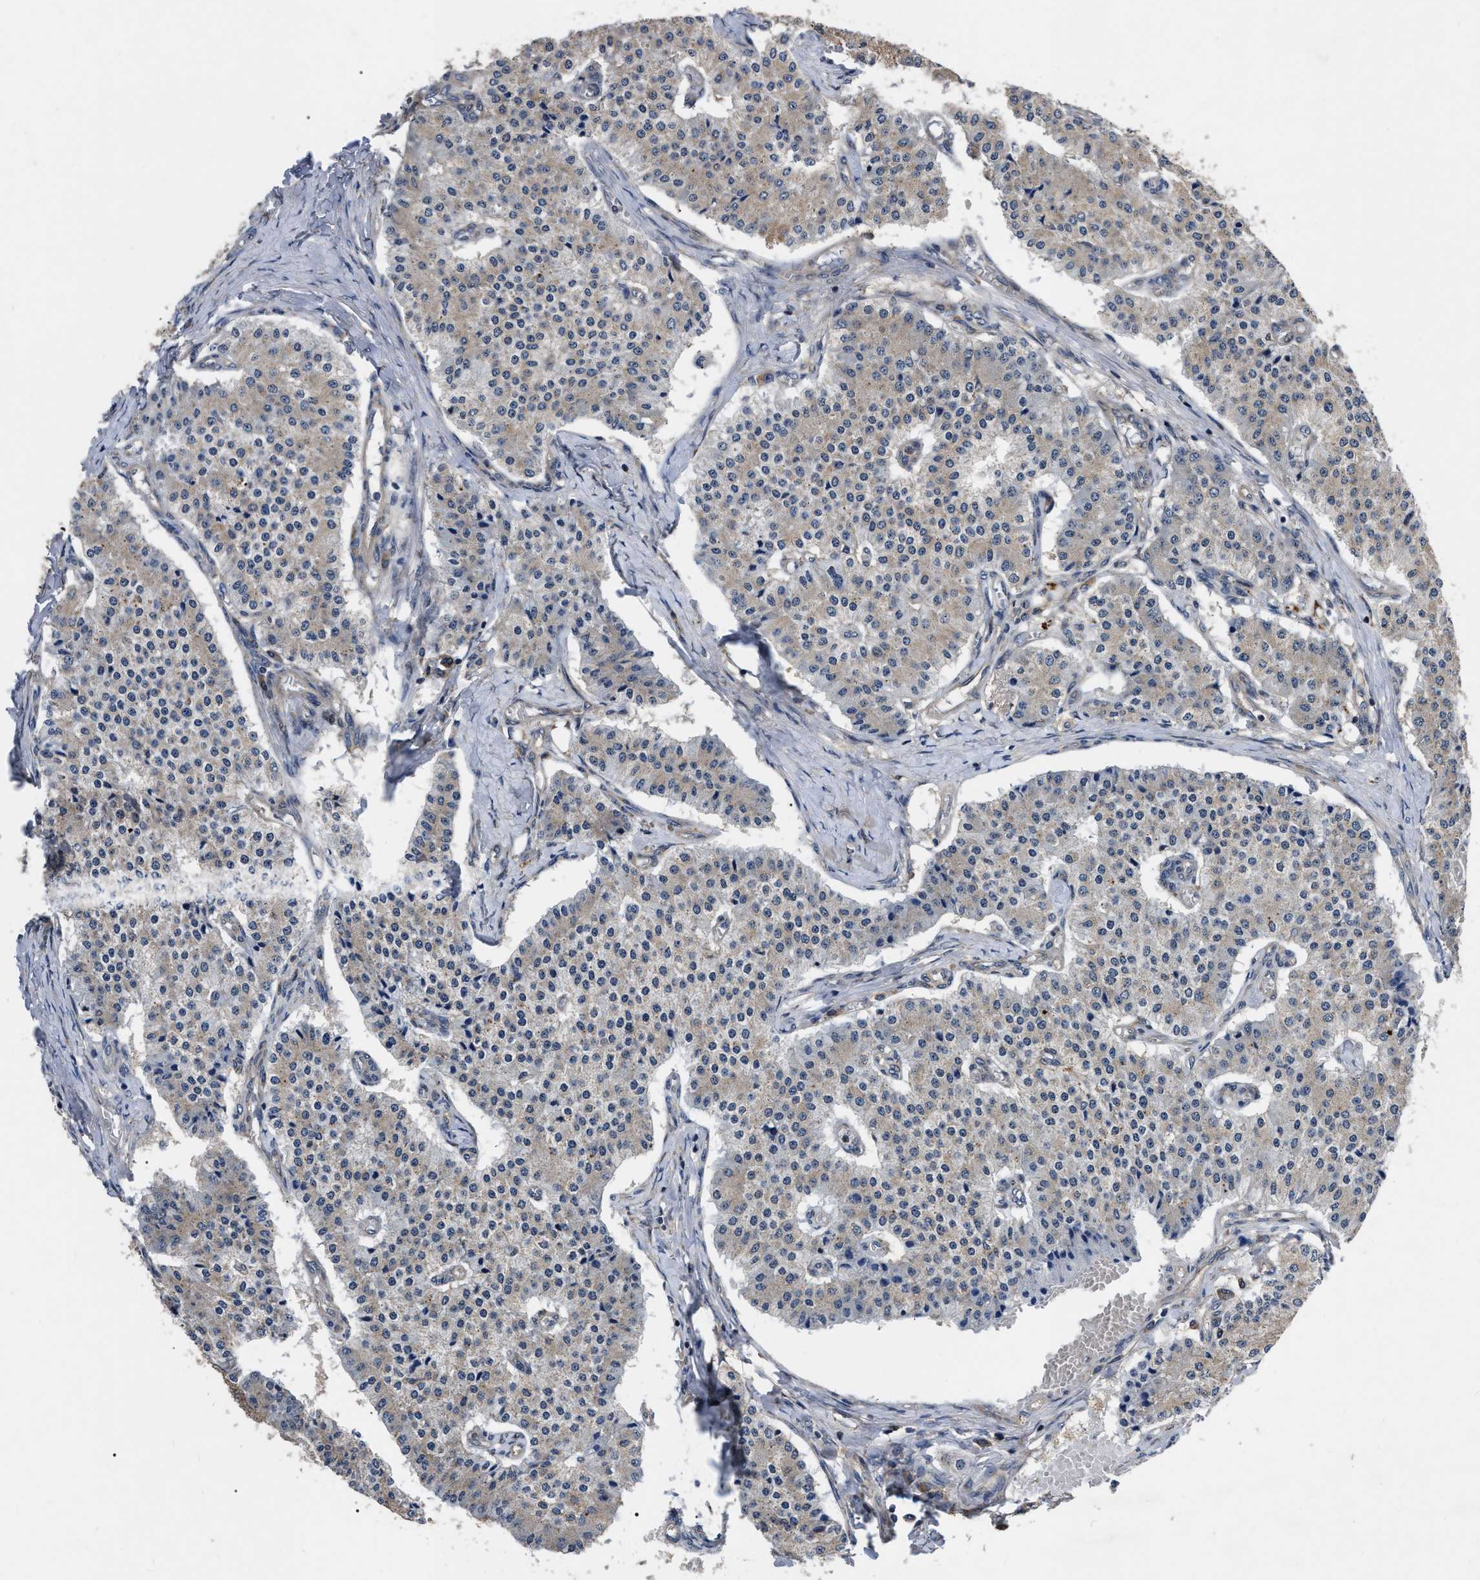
{"staining": {"intensity": "weak", "quantity": "<25%", "location": "cytoplasmic/membranous"}, "tissue": "carcinoid", "cell_type": "Tumor cells", "image_type": "cancer", "snomed": [{"axis": "morphology", "description": "Carcinoid, malignant, NOS"}, {"axis": "topography", "description": "Colon"}], "caption": "A high-resolution histopathology image shows immunohistochemistry (IHC) staining of carcinoid, which displays no significant positivity in tumor cells. (DAB (3,3'-diaminobenzidine) immunohistochemistry with hematoxylin counter stain).", "gene": "PPWD1", "patient": {"sex": "female", "age": 52}}